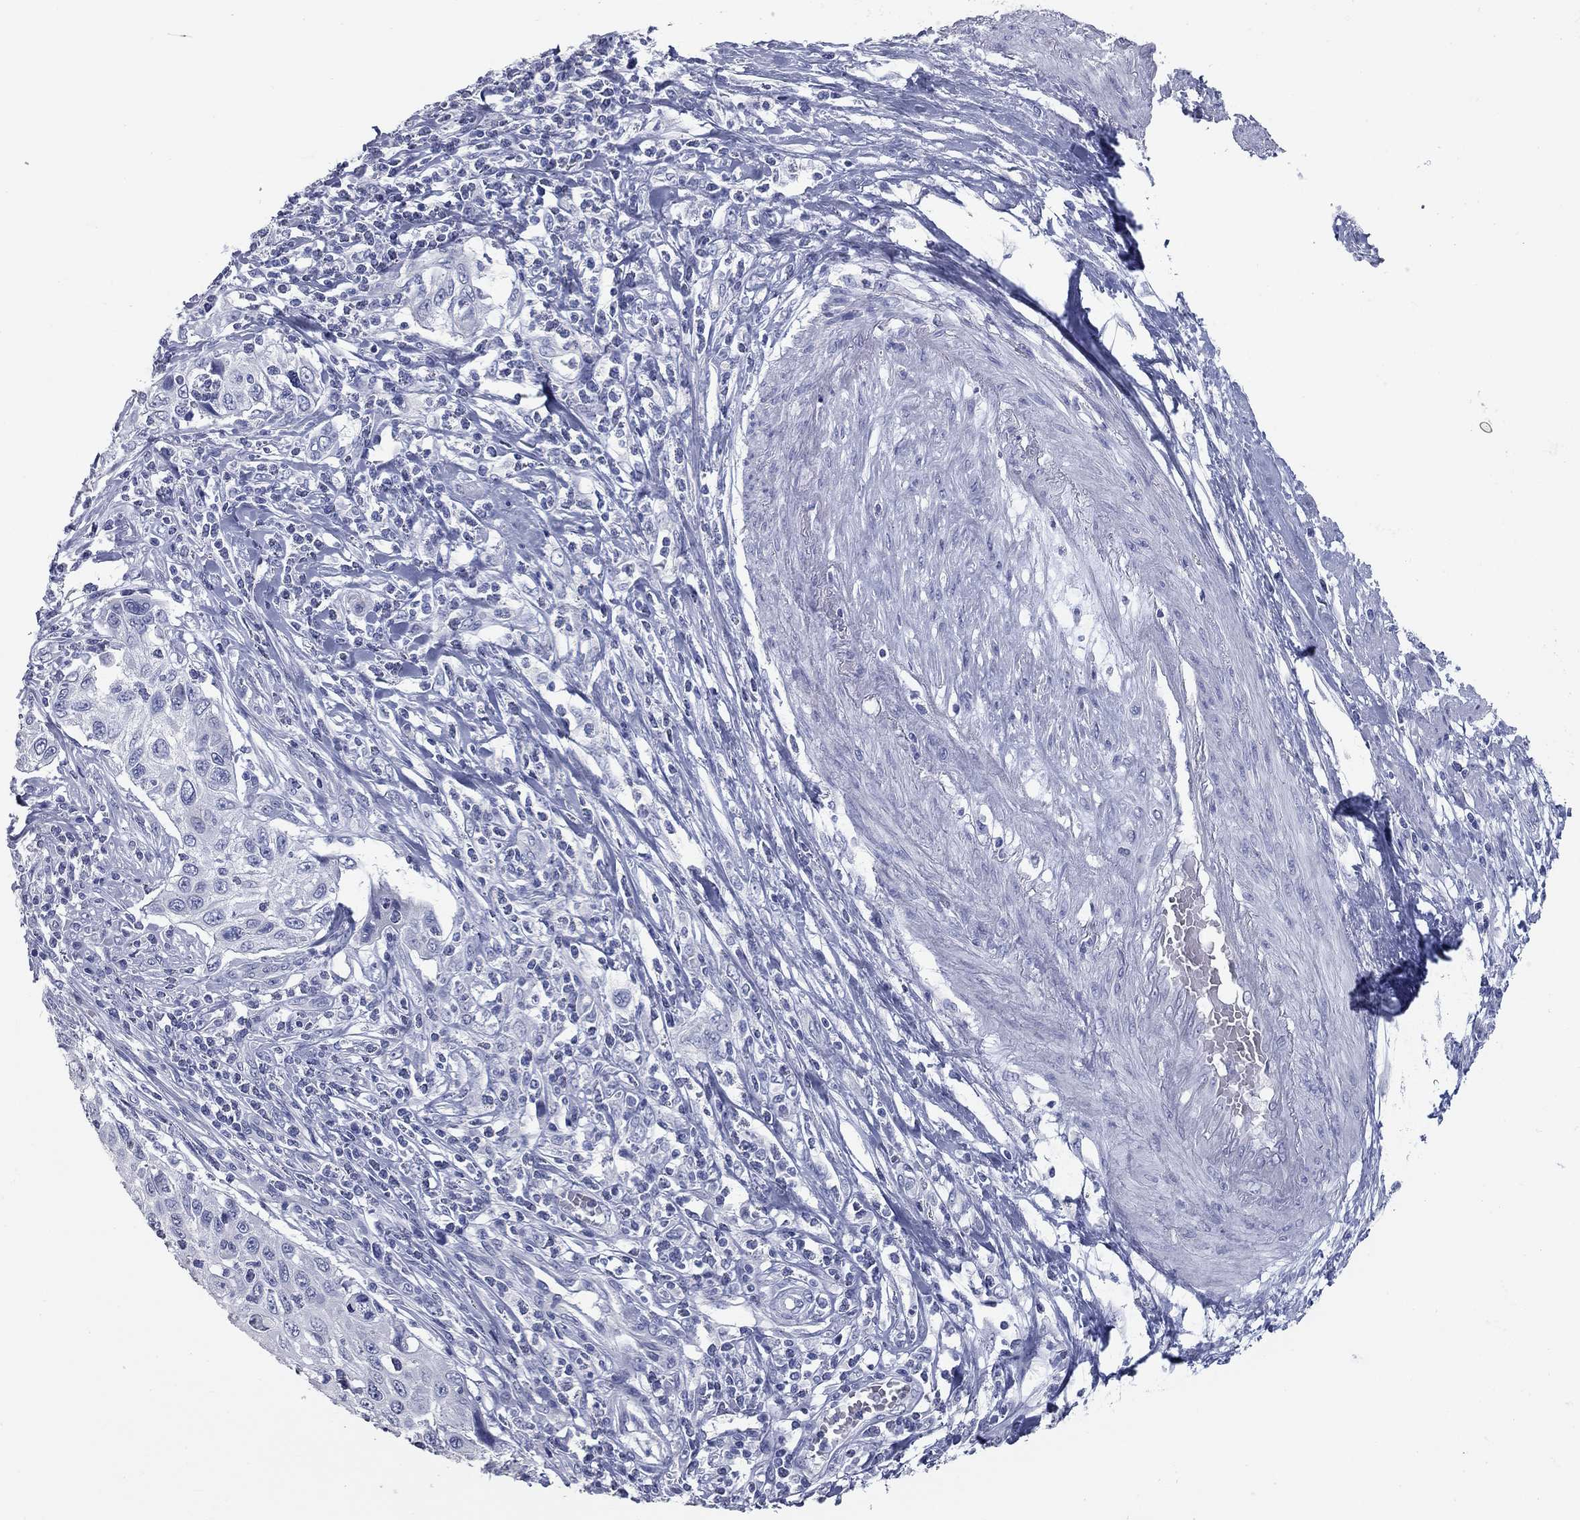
{"staining": {"intensity": "negative", "quantity": "none", "location": "none"}, "tissue": "cervical cancer", "cell_type": "Tumor cells", "image_type": "cancer", "snomed": [{"axis": "morphology", "description": "Squamous cell carcinoma, NOS"}, {"axis": "topography", "description": "Cervix"}], "caption": "The IHC histopathology image has no significant positivity in tumor cells of cervical cancer (squamous cell carcinoma) tissue.", "gene": "TAC1", "patient": {"sex": "female", "age": 70}}